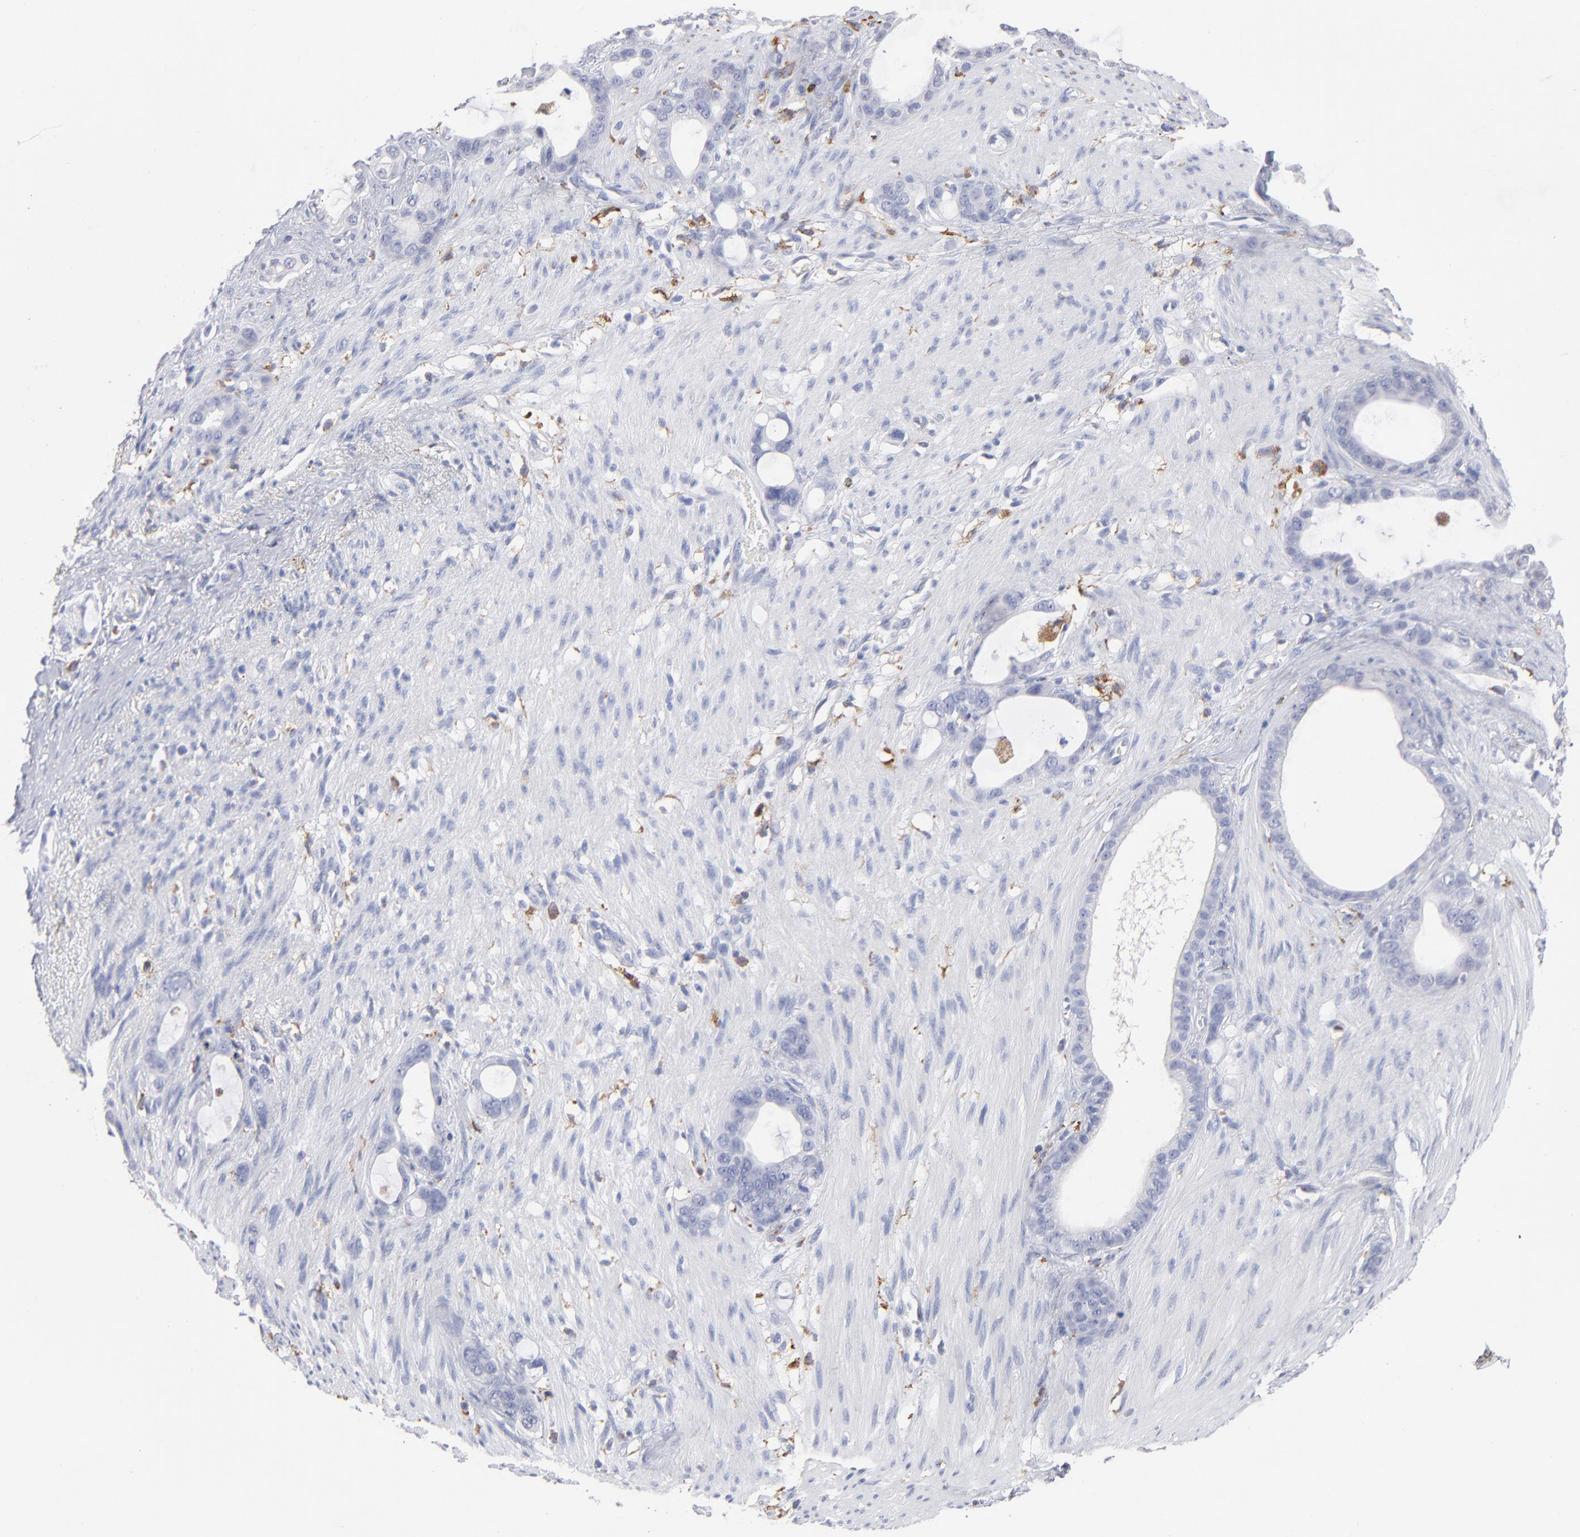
{"staining": {"intensity": "negative", "quantity": "none", "location": "none"}, "tissue": "stomach cancer", "cell_type": "Tumor cells", "image_type": "cancer", "snomed": [{"axis": "morphology", "description": "Adenocarcinoma, NOS"}, {"axis": "topography", "description": "Stomach"}], "caption": "The image demonstrates no significant expression in tumor cells of stomach cancer.", "gene": "CD180", "patient": {"sex": "female", "age": 75}}